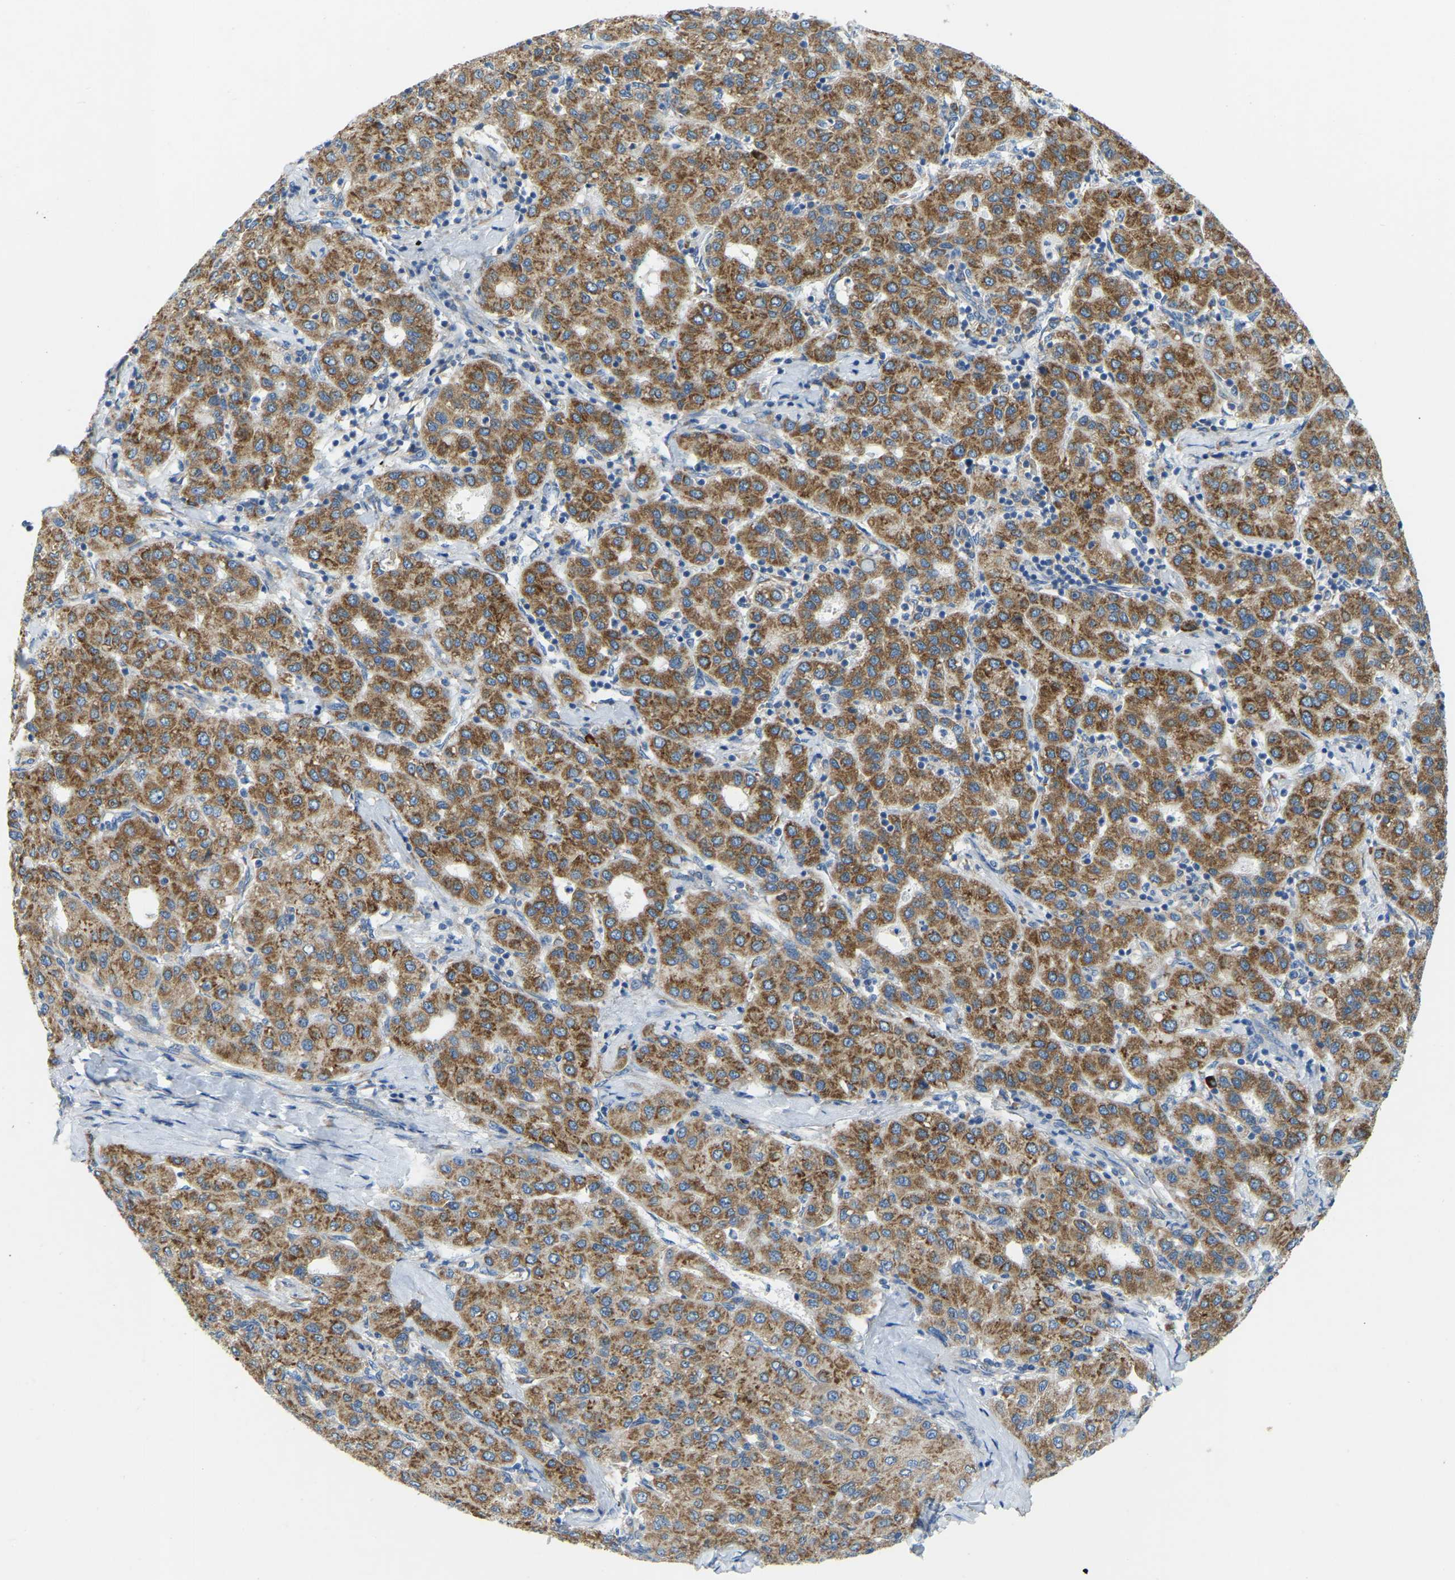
{"staining": {"intensity": "moderate", "quantity": ">75%", "location": "cytoplasmic/membranous"}, "tissue": "liver cancer", "cell_type": "Tumor cells", "image_type": "cancer", "snomed": [{"axis": "morphology", "description": "Carcinoma, Hepatocellular, NOS"}, {"axis": "topography", "description": "Liver"}], "caption": "IHC of human liver hepatocellular carcinoma shows medium levels of moderate cytoplasmic/membranous positivity in approximately >75% of tumor cells. (brown staining indicates protein expression, while blue staining denotes nuclei).", "gene": "SND1", "patient": {"sex": "male", "age": 65}}